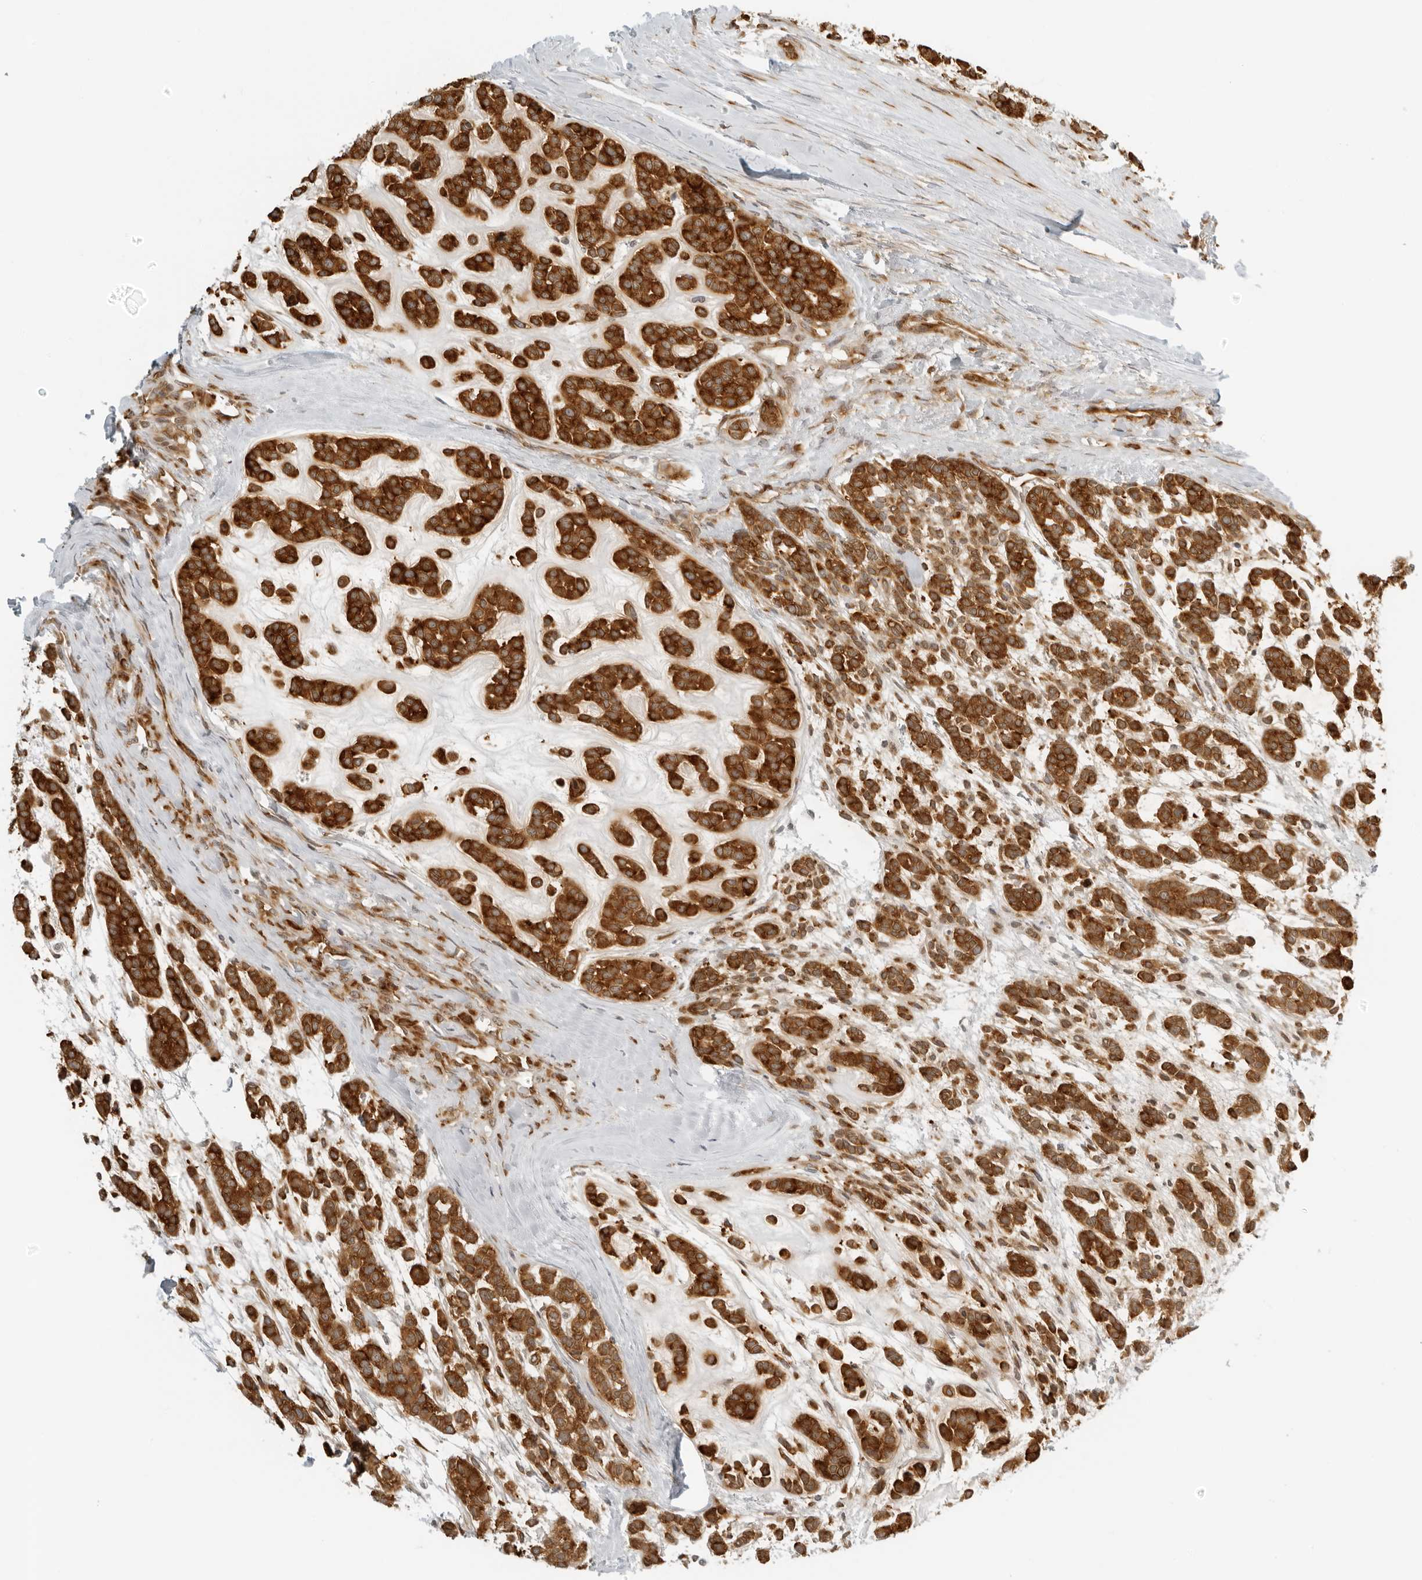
{"staining": {"intensity": "strong", "quantity": ">75%", "location": "cytoplasmic/membranous"}, "tissue": "head and neck cancer", "cell_type": "Tumor cells", "image_type": "cancer", "snomed": [{"axis": "morphology", "description": "Adenocarcinoma, NOS"}, {"axis": "morphology", "description": "Adenoma, NOS"}, {"axis": "topography", "description": "Head-Neck"}], "caption": "Immunohistochemical staining of human head and neck adenoma displays strong cytoplasmic/membranous protein staining in about >75% of tumor cells. (Stains: DAB in brown, nuclei in blue, Microscopy: brightfield microscopy at high magnification).", "gene": "EIF4G1", "patient": {"sex": "female", "age": 55}}